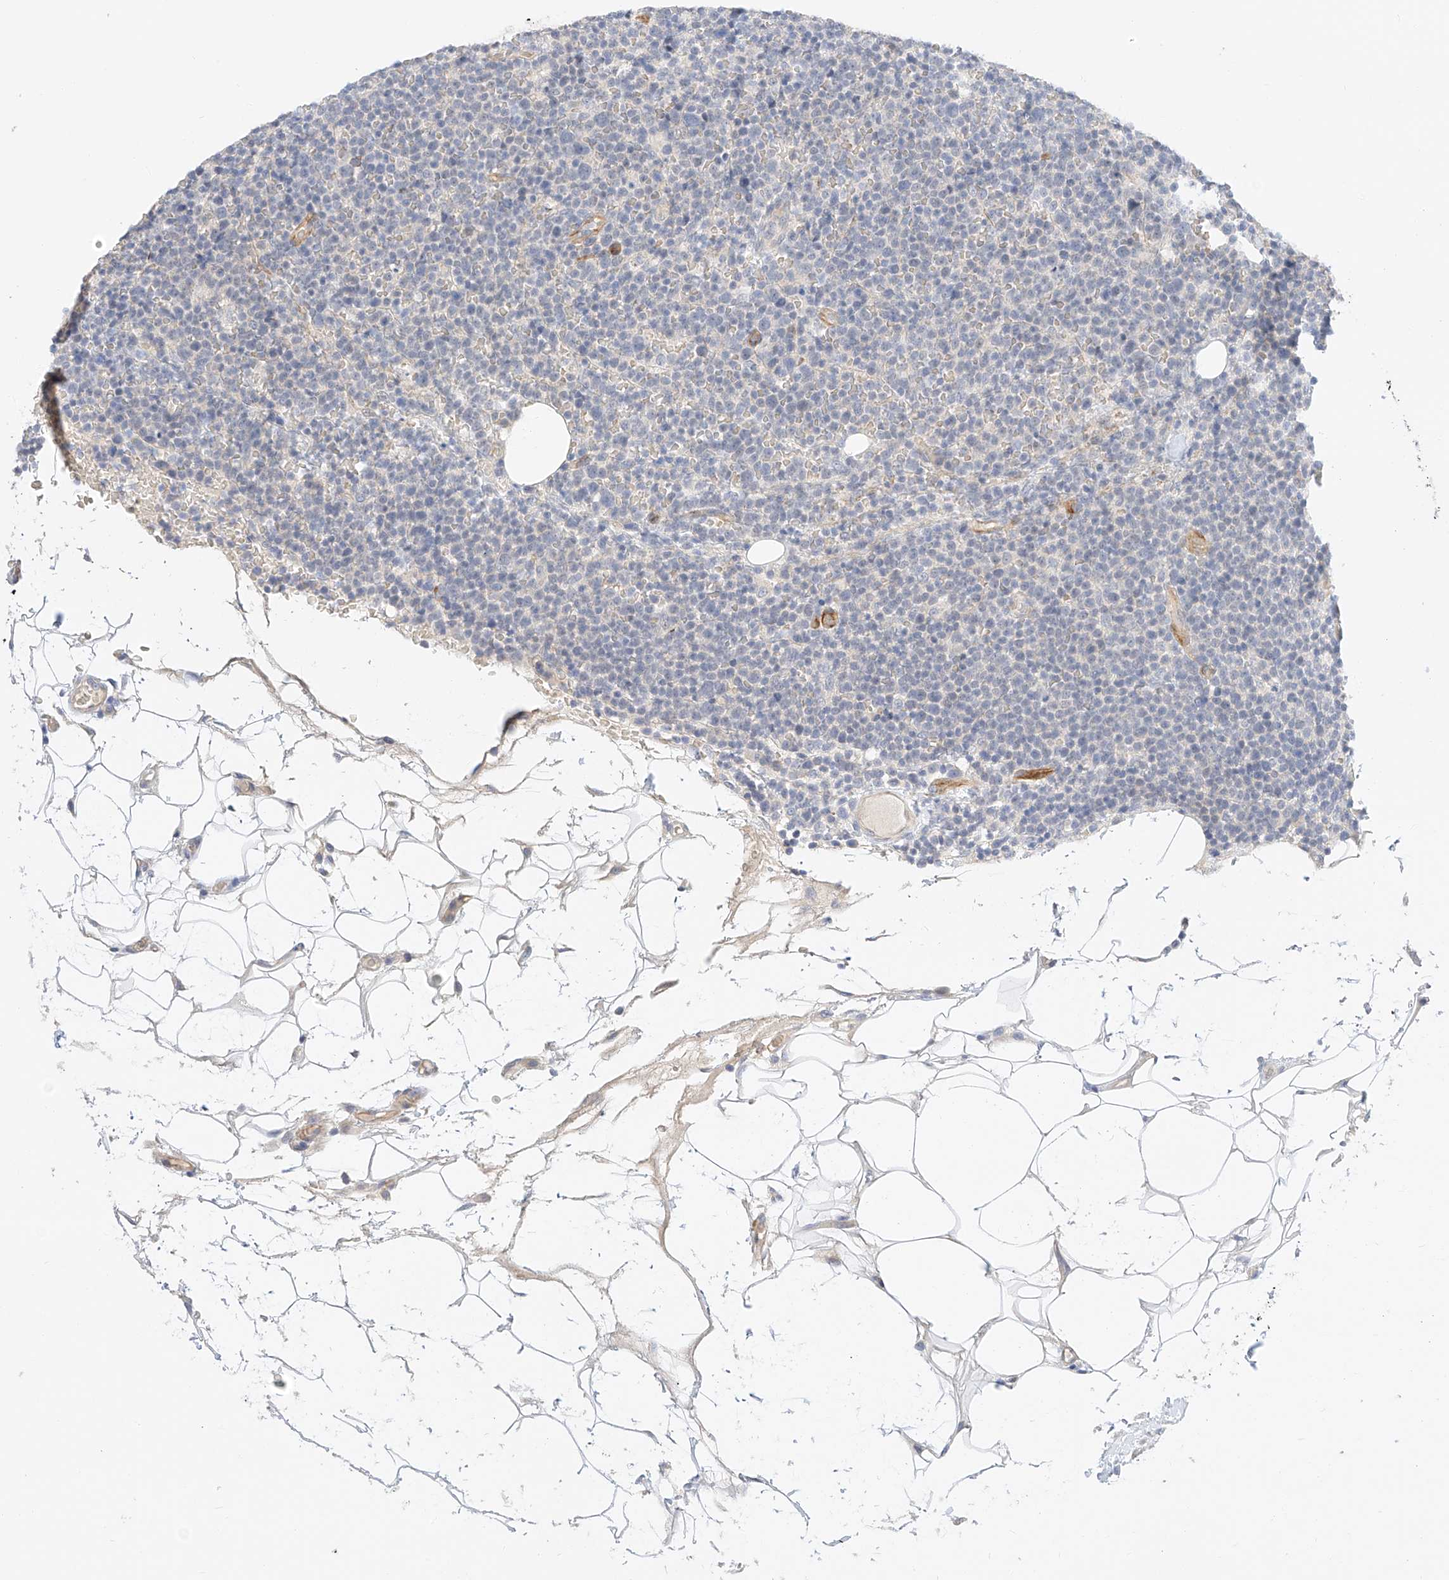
{"staining": {"intensity": "negative", "quantity": "none", "location": "none"}, "tissue": "lymphoma", "cell_type": "Tumor cells", "image_type": "cancer", "snomed": [{"axis": "morphology", "description": "Malignant lymphoma, non-Hodgkin's type, High grade"}, {"axis": "topography", "description": "Lymph node"}], "caption": "This is a image of immunohistochemistry (IHC) staining of lymphoma, which shows no positivity in tumor cells. (DAB IHC with hematoxylin counter stain).", "gene": "CDCP2", "patient": {"sex": "male", "age": 61}}